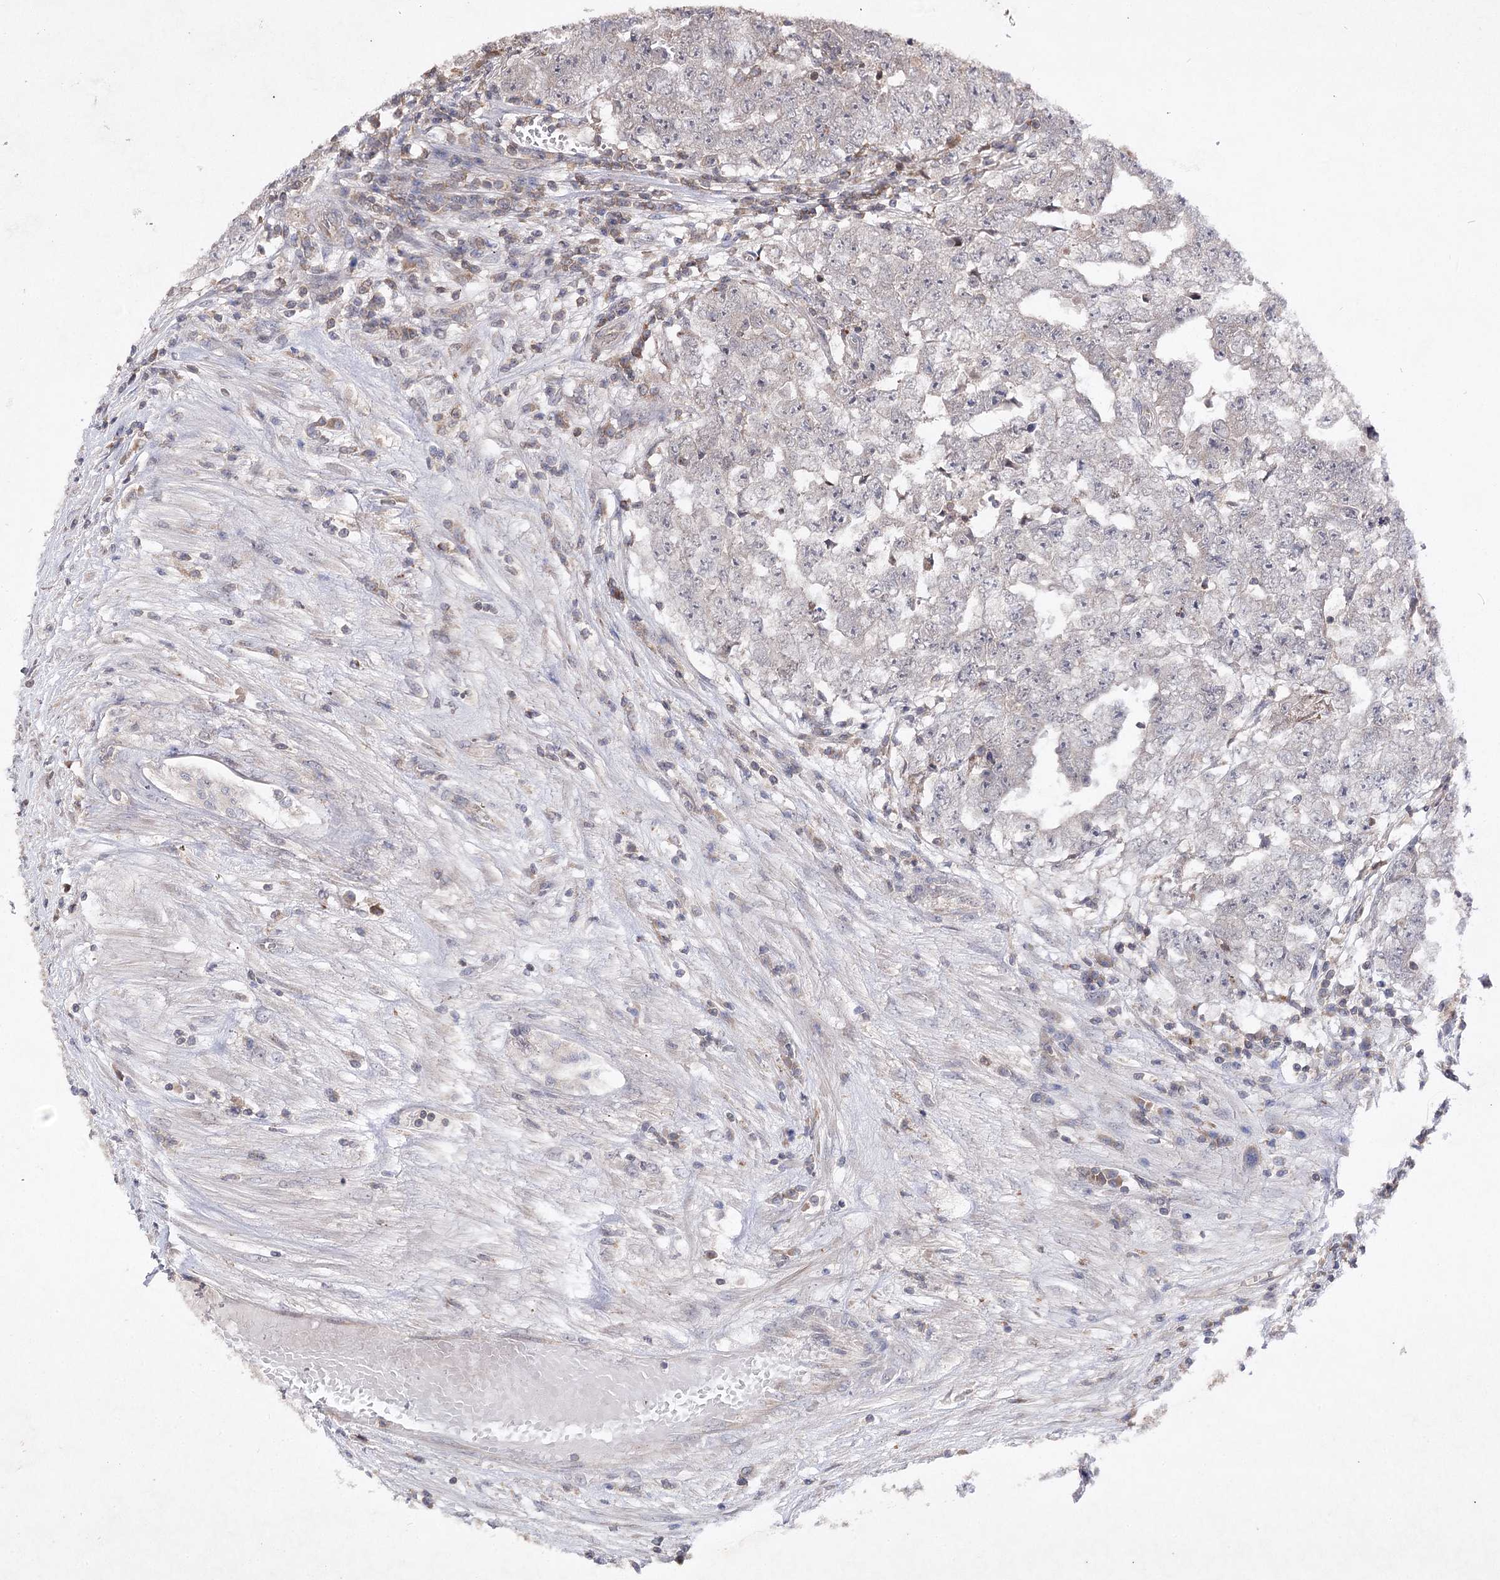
{"staining": {"intensity": "negative", "quantity": "none", "location": "none"}, "tissue": "testis cancer", "cell_type": "Tumor cells", "image_type": "cancer", "snomed": [{"axis": "morphology", "description": "Carcinoma, Embryonal, NOS"}, {"axis": "topography", "description": "Testis"}], "caption": "The IHC photomicrograph has no significant expression in tumor cells of embryonal carcinoma (testis) tissue.", "gene": "BCR", "patient": {"sex": "male", "age": 25}}